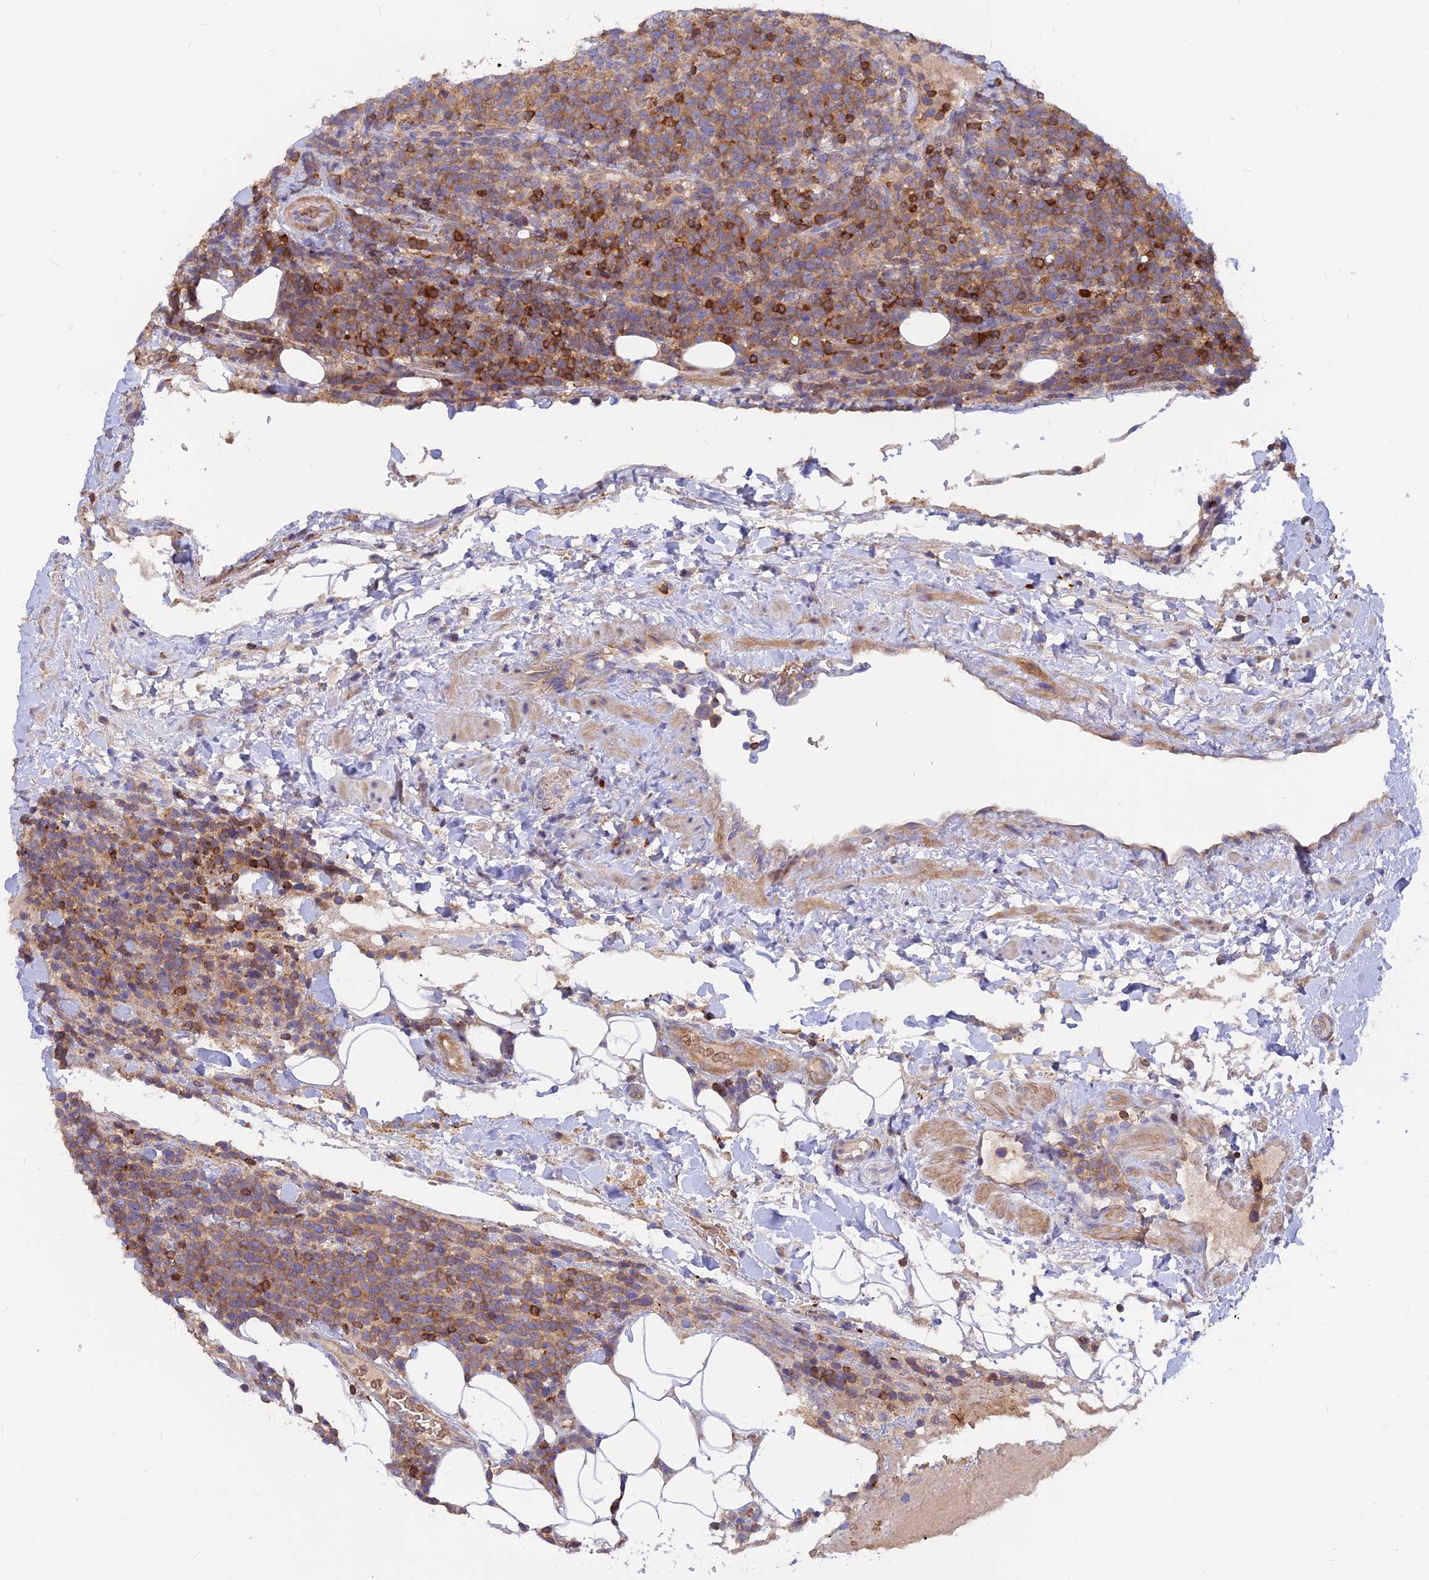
{"staining": {"intensity": "weak", "quantity": ">75%", "location": "cytoplasmic/membranous"}, "tissue": "lymphoma", "cell_type": "Tumor cells", "image_type": "cancer", "snomed": [{"axis": "morphology", "description": "Malignant lymphoma, non-Hodgkin's type, High grade"}, {"axis": "topography", "description": "Lymph node"}], "caption": "Human malignant lymphoma, non-Hodgkin's type (high-grade) stained with a brown dye exhibits weak cytoplasmic/membranous positive staining in approximately >75% of tumor cells.", "gene": "DENND2D", "patient": {"sex": "male", "age": 61}}